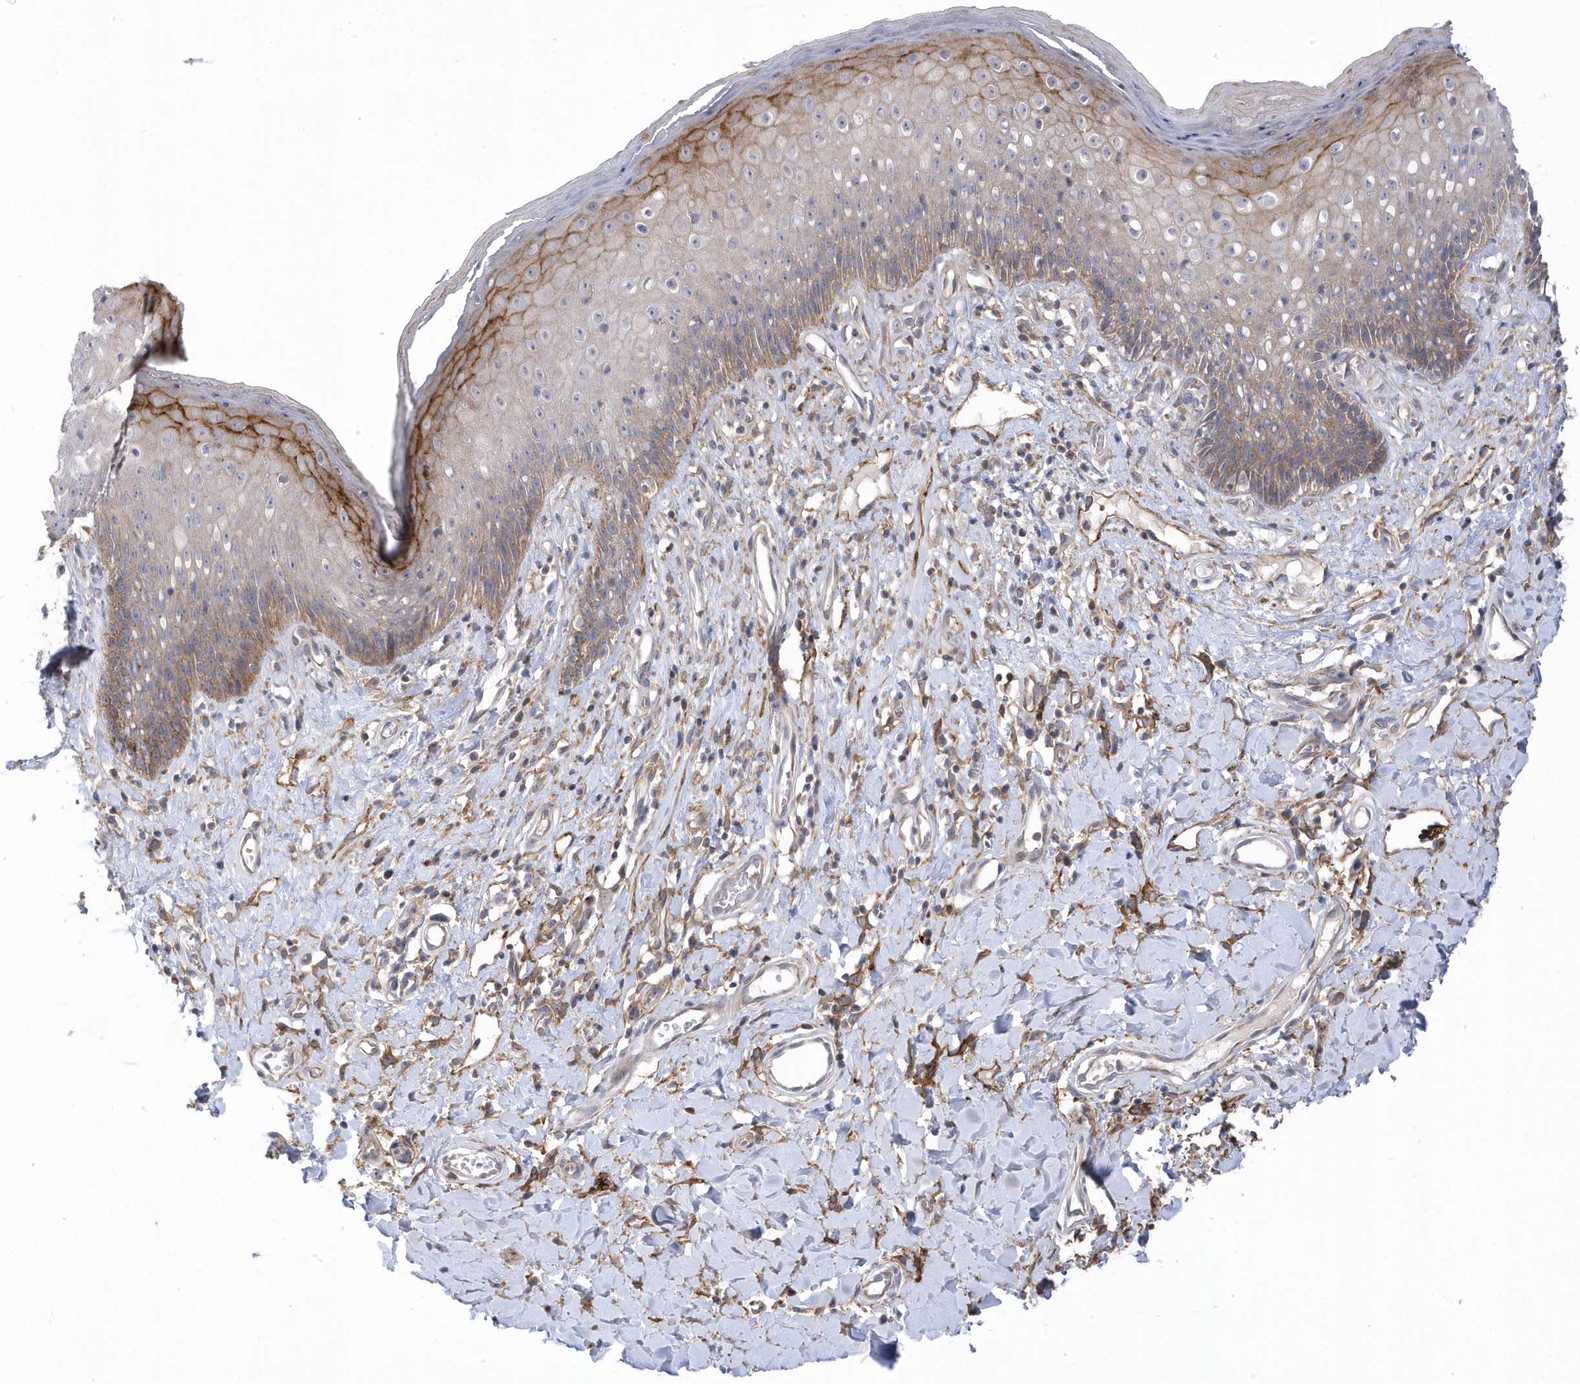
{"staining": {"intensity": "strong", "quantity": "<25%", "location": "cytoplasmic/membranous"}, "tissue": "skin", "cell_type": "Epidermal cells", "image_type": "normal", "snomed": [{"axis": "morphology", "description": "Normal tissue, NOS"}, {"axis": "morphology", "description": "Squamous cell carcinoma, NOS"}, {"axis": "topography", "description": "Vulva"}], "caption": "A high-resolution micrograph shows IHC staining of normal skin, which demonstrates strong cytoplasmic/membranous staining in about <25% of epidermal cells. (Brightfield microscopy of DAB IHC at high magnification).", "gene": "ANAPC1", "patient": {"sex": "female", "age": 85}}